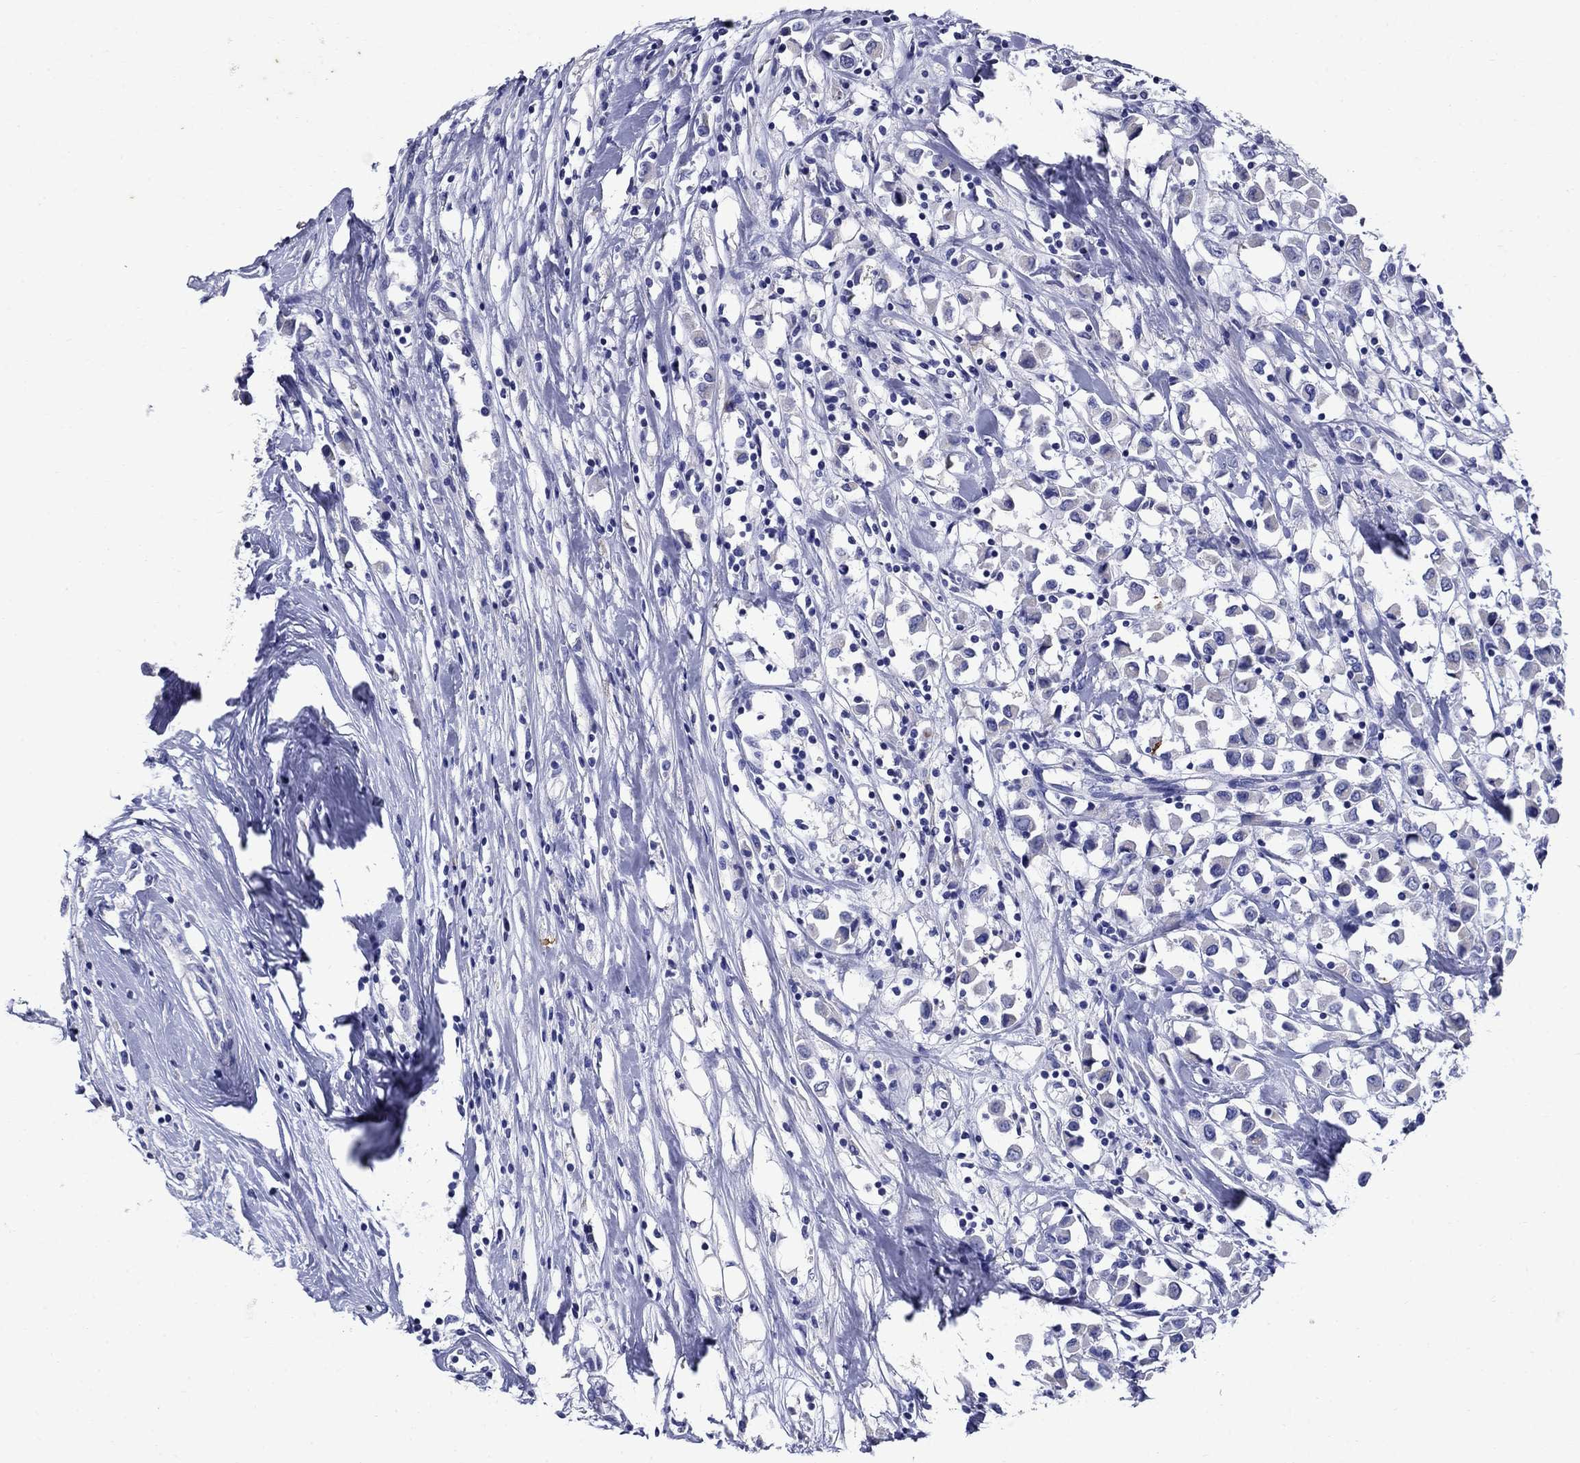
{"staining": {"intensity": "negative", "quantity": "none", "location": "none"}, "tissue": "breast cancer", "cell_type": "Tumor cells", "image_type": "cancer", "snomed": [{"axis": "morphology", "description": "Duct carcinoma"}, {"axis": "topography", "description": "Breast"}], "caption": "A high-resolution photomicrograph shows IHC staining of breast cancer (intraductal carcinoma), which shows no significant positivity in tumor cells.", "gene": "CD1A", "patient": {"sex": "female", "age": 61}}